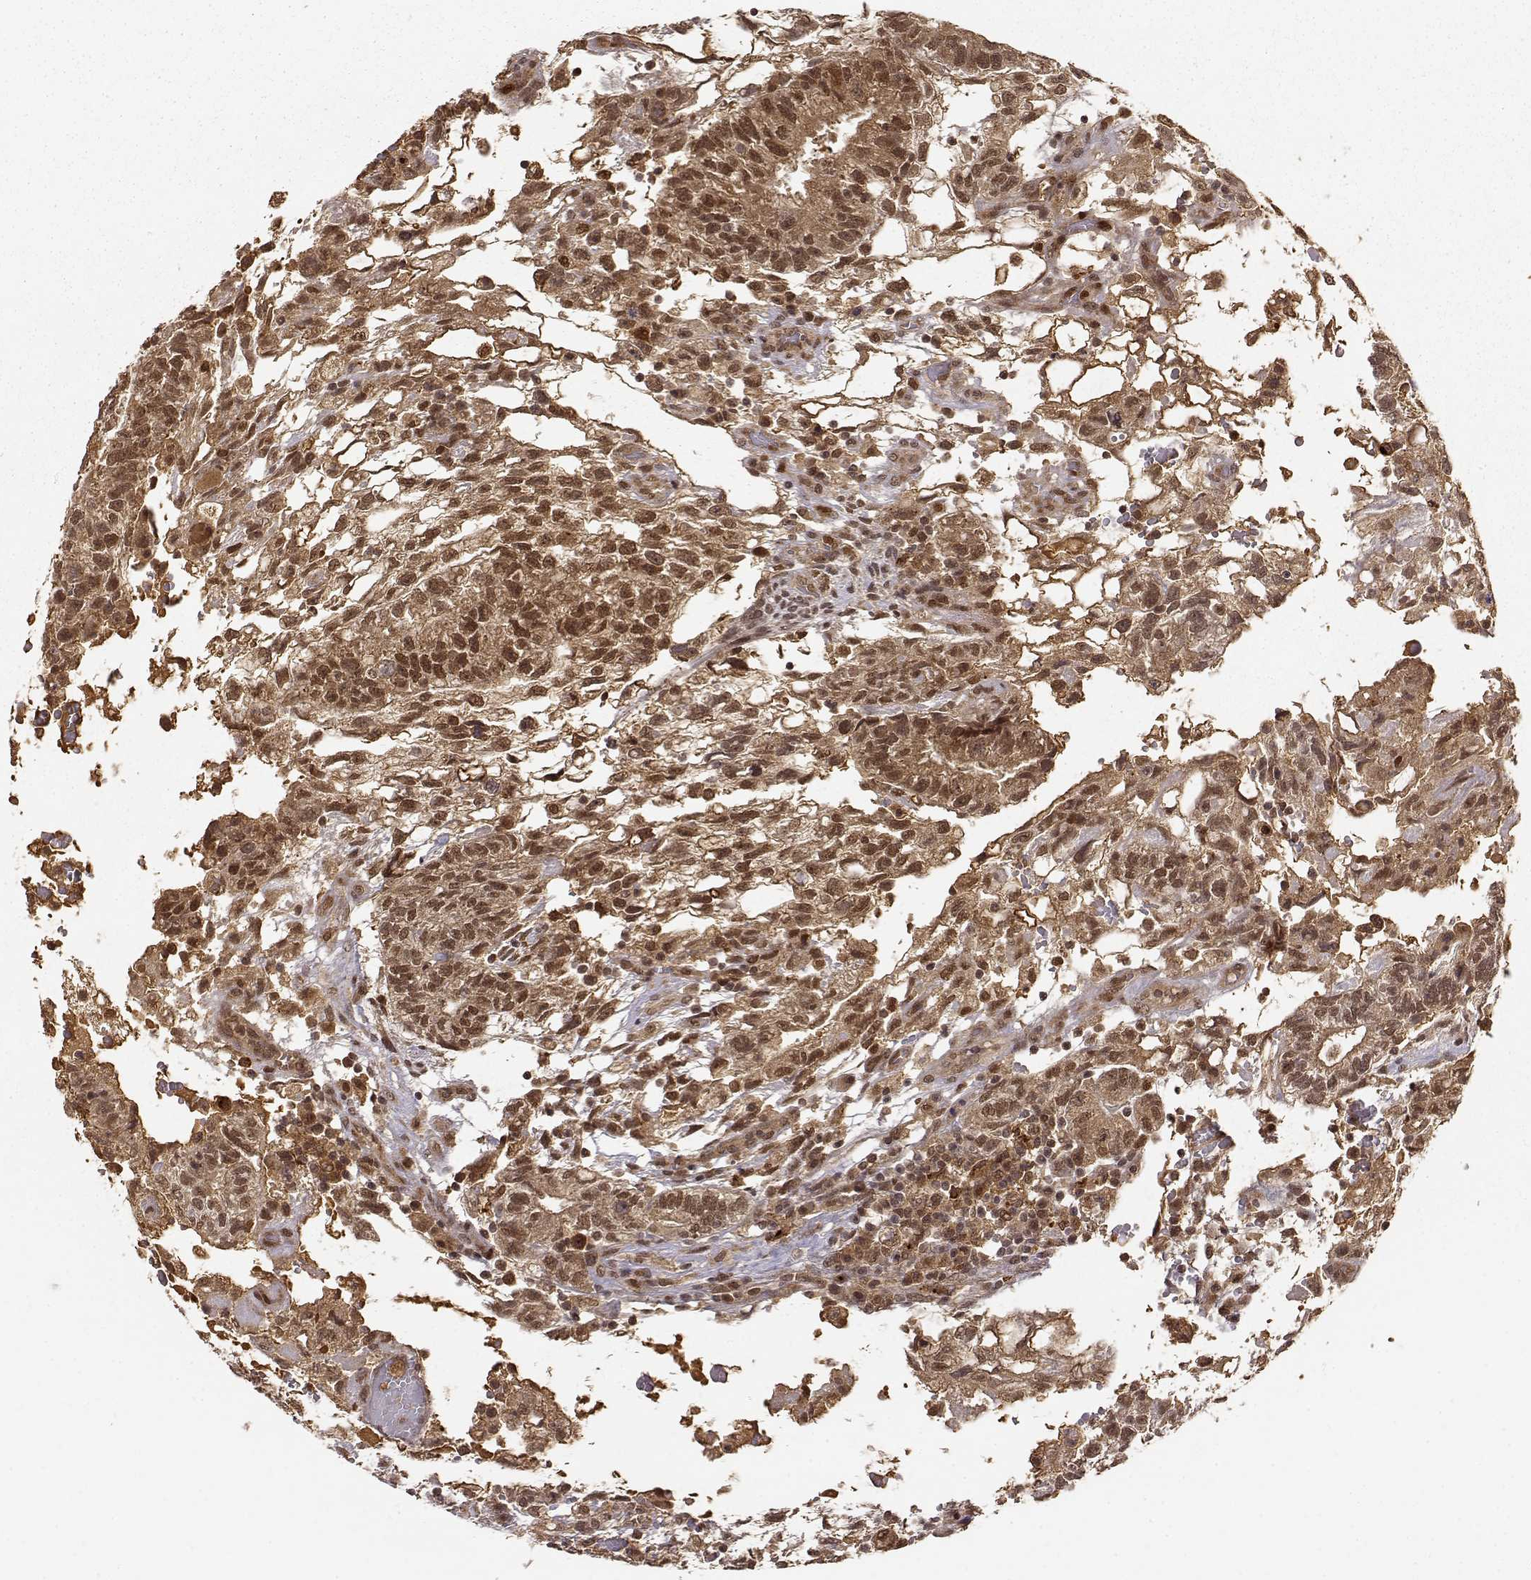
{"staining": {"intensity": "strong", "quantity": ">75%", "location": "cytoplasmic/membranous,nuclear"}, "tissue": "testis cancer", "cell_type": "Tumor cells", "image_type": "cancer", "snomed": [{"axis": "morphology", "description": "Carcinoma, Embryonal, NOS"}, {"axis": "topography", "description": "Testis"}], "caption": "Immunohistochemistry staining of embryonal carcinoma (testis), which demonstrates high levels of strong cytoplasmic/membranous and nuclear staining in about >75% of tumor cells indicating strong cytoplasmic/membranous and nuclear protein expression. The staining was performed using DAB (brown) for protein detection and nuclei were counterstained in hematoxylin (blue).", "gene": "MAEA", "patient": {"sex": "male", "age": 32}}